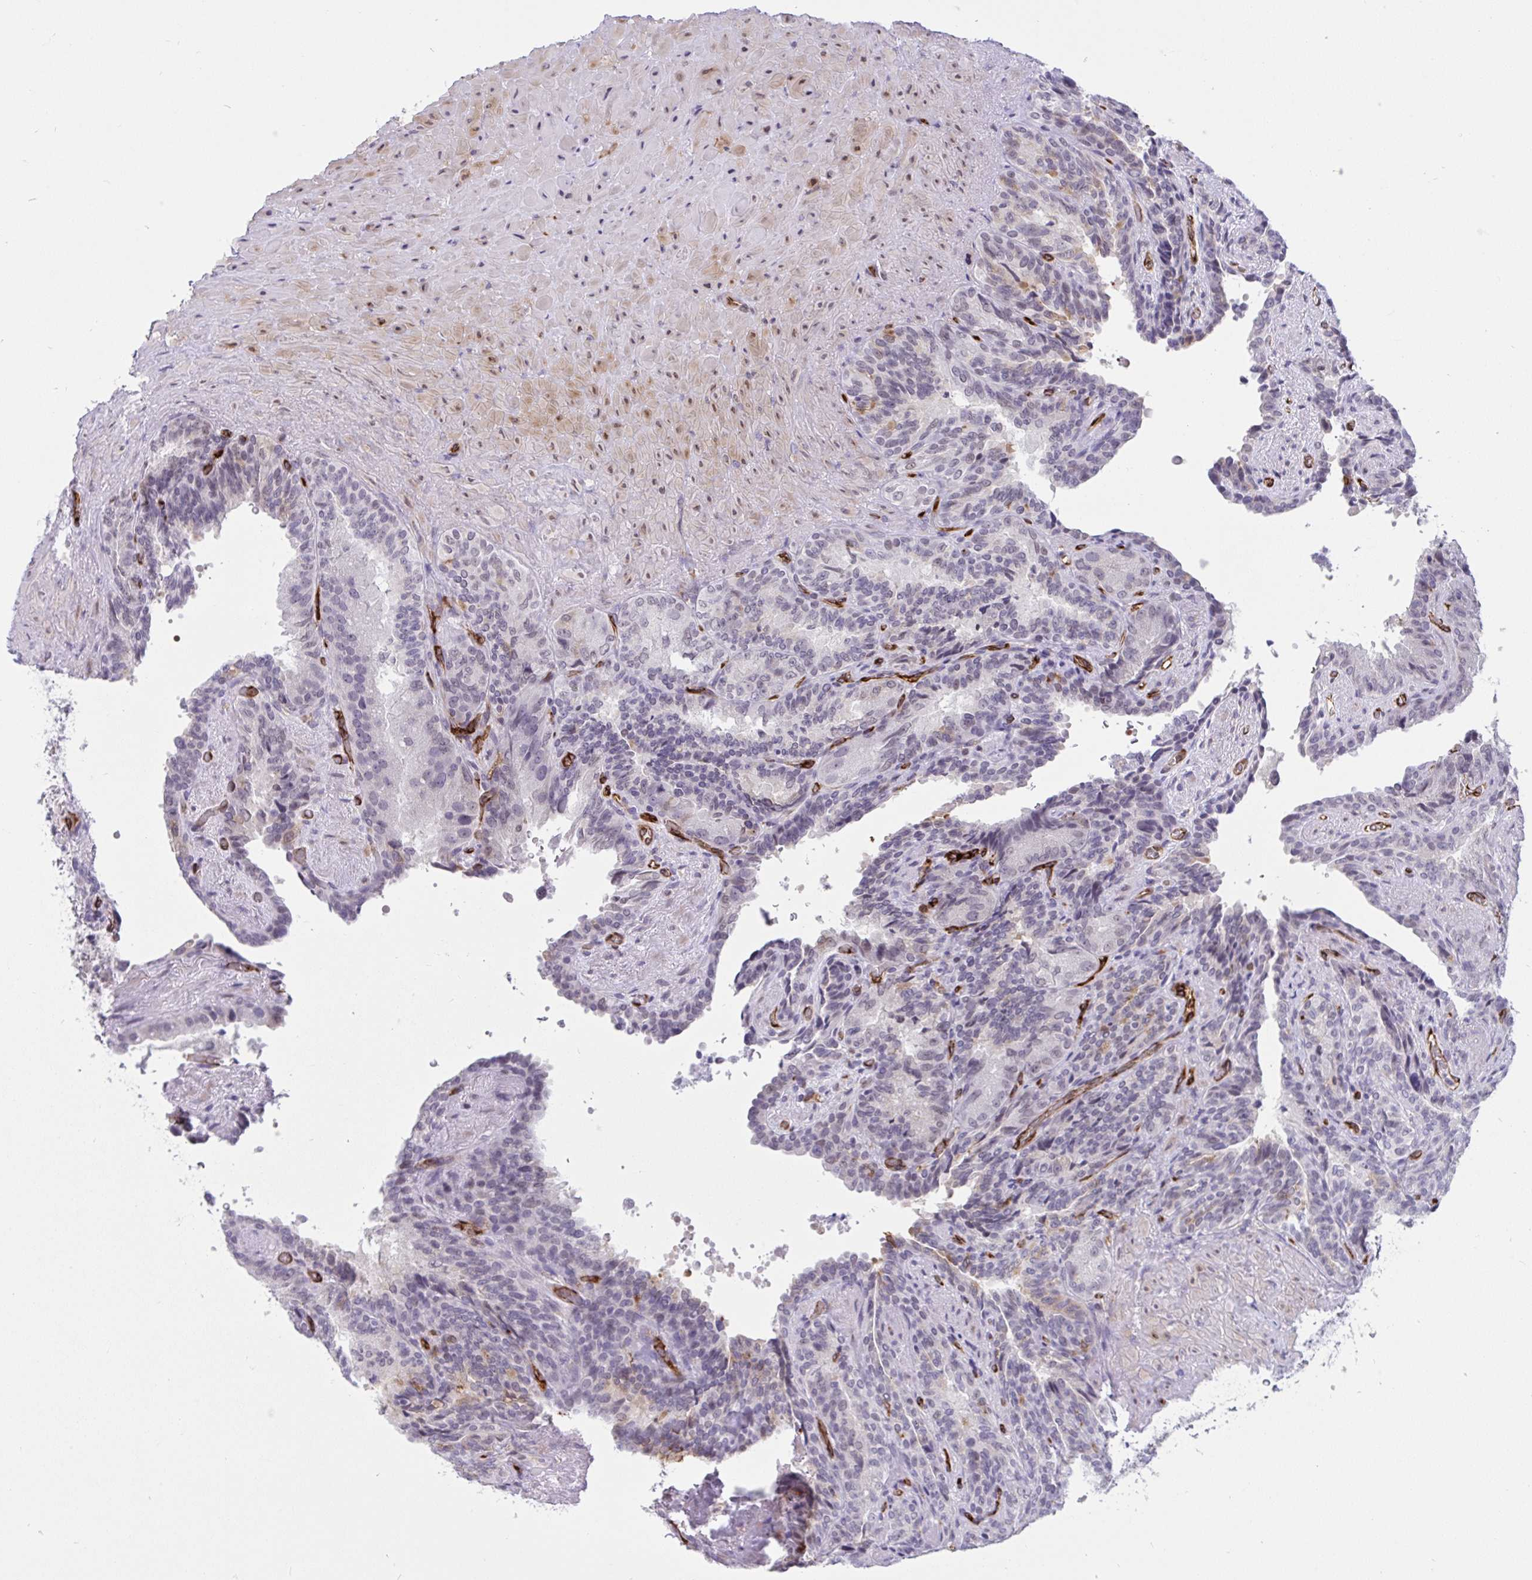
{"staining": {"intensity": "negative", "quantity": "none", "location": "none"}, "tissue": "seminal vesicle", "cell_type": "Glandular cells", "image_type": "normal", "snomed": [{"axis": "morphology", "description": "Normal tissue, NOS"}, {"axis": "topography", "description": "Seminal veicle"}], "caption": "DAB (3,3'-diaminobenzidine) immunohistochemical staining of normal seminal vesicle displays no significant expression in glandular cells. The staining was performed using DAB to visualize the protein expression in brown, while the nuclei were stained in blue with hematoxylin (Magnification: 20x).", "gene": "EML1", "patient": {"sex": "male", "age": 60}}